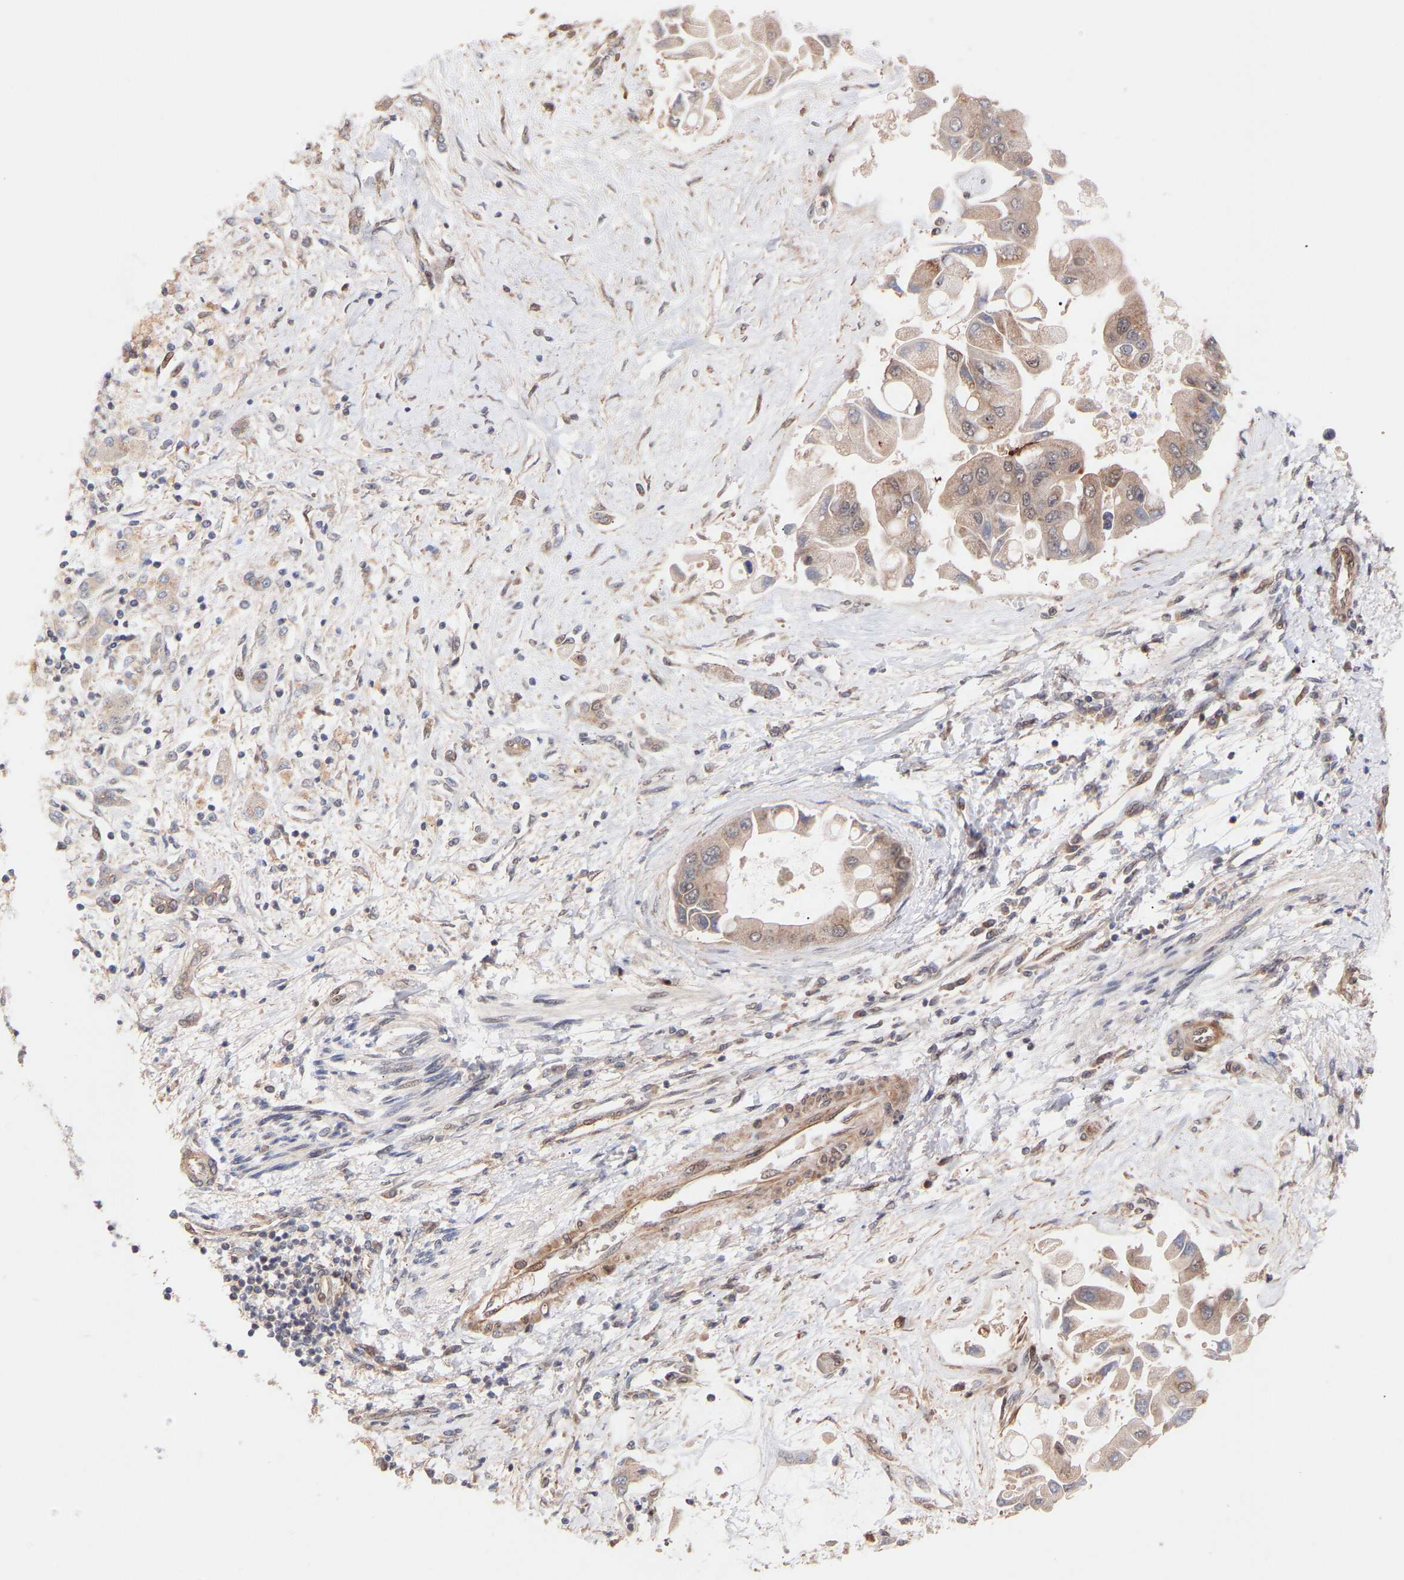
{"staining": {"intensity": "weak", "quantity": ">75%", "location": "cytoplasmic/membranous"}, "tissue": "liver cancer", "cell_type": "Tumor cells", "image_type": "cancer", "snomed": [{"axis": "morphology", "description": "Cholangiocarcinoma"}, {"axis": "topography", "description": "Liver"}], "caption": "The image exhibits staining of liver cholangiocarcinoma, revealing weak cytoplasmic/membranous protein staining (brown color) within tumor cells.", "gene": "PDLIM5", "patient": {"sex": "male", "age": 50}}